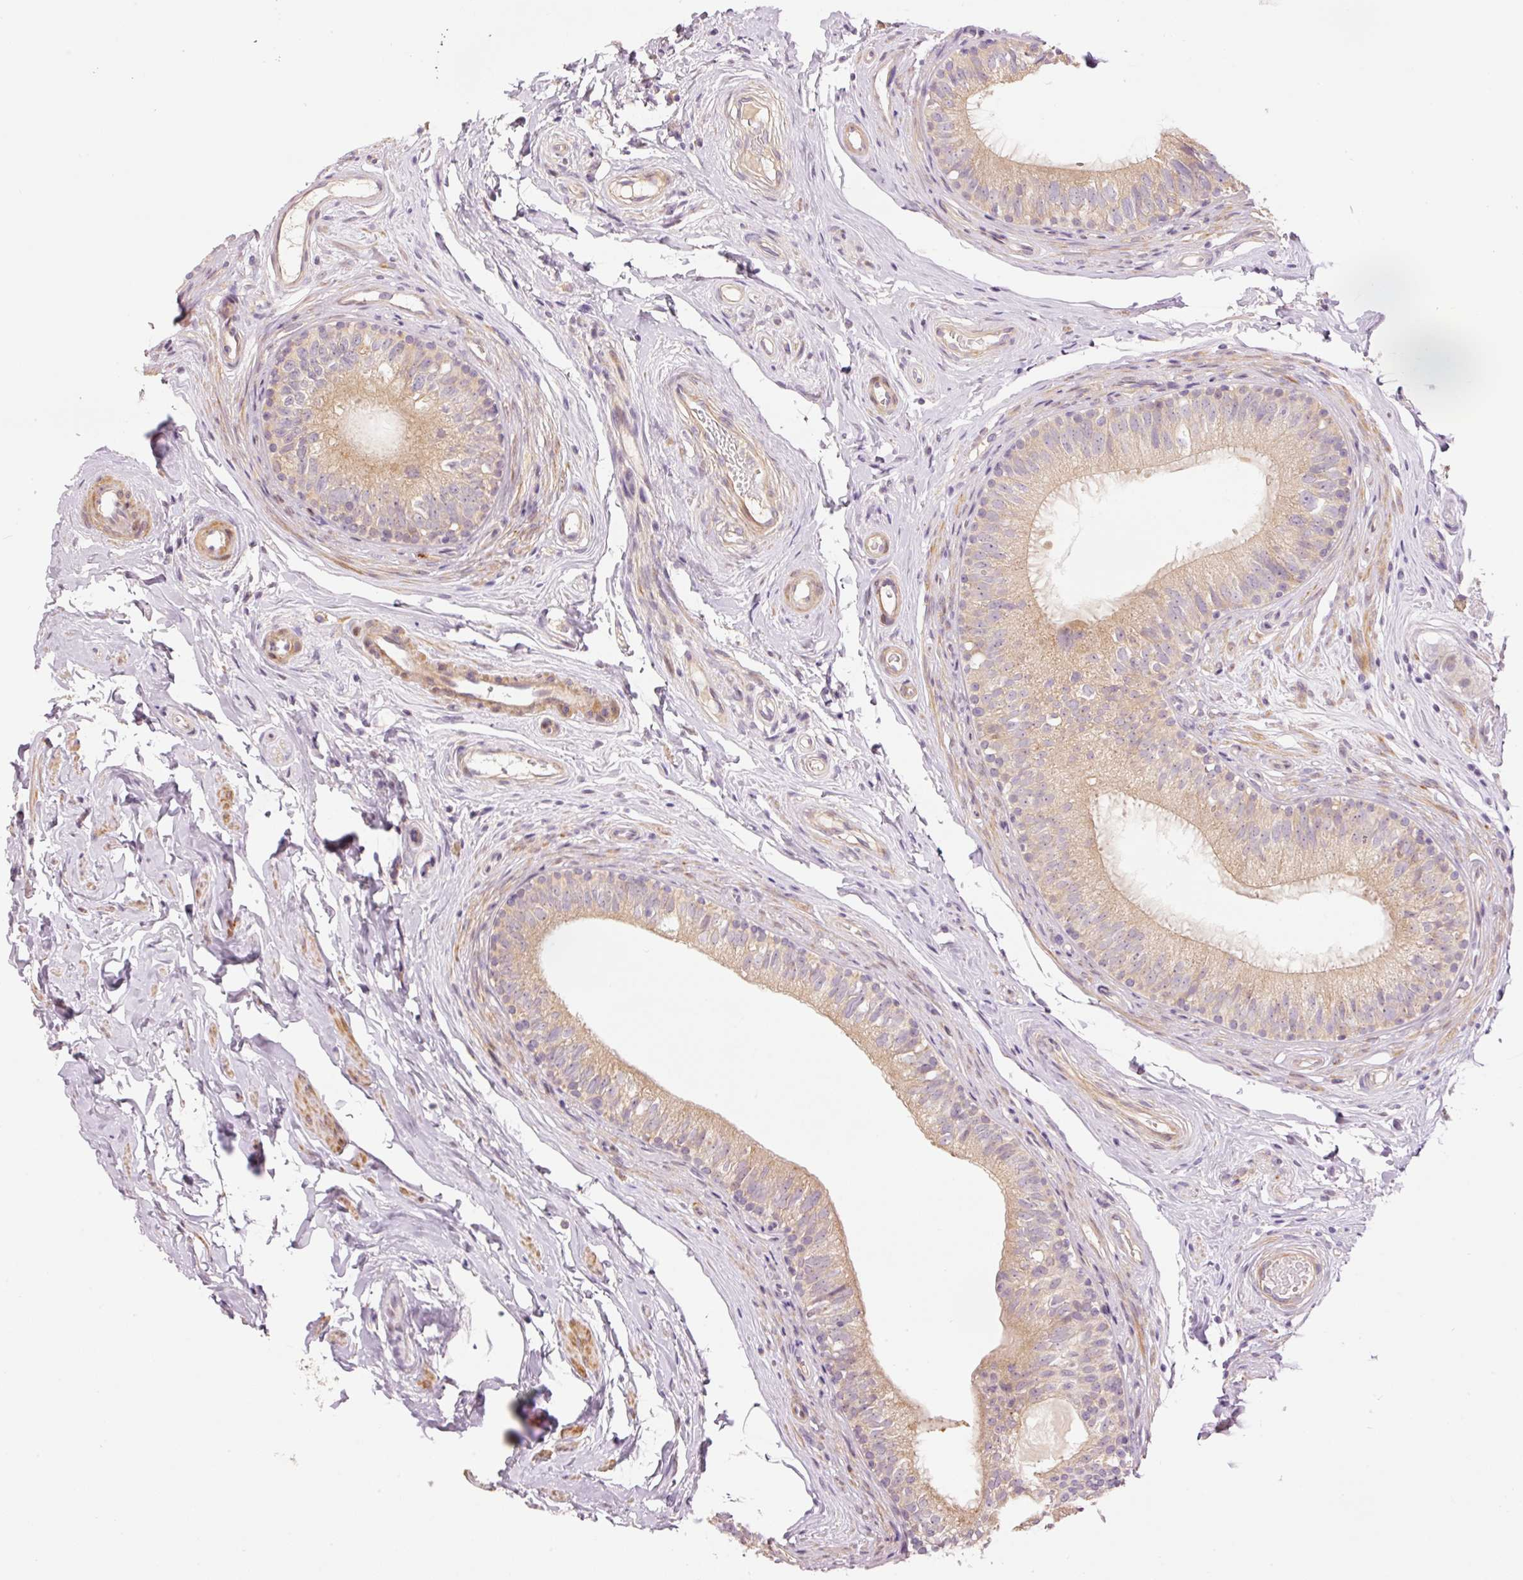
{"staining": {"intensity": "weak", "quantity": ">75%", "location": "cytoplasmic/membranous"}, "tissue": "epididymis", "cell_type": "Glandular cells", "image_type": "normal", "snomed": [{"axis": "morphology", "description": "Normal tissue, NOS"}, {"axis": "morphology", "description": "Seminoma, NOS"}, {"axis": "topography", "description": "Testis"}, {"axis": "topography", "description": "Epididymis"}], "caption": "This is a photomicrograph of immunohistochemistry staining of normal epididymis, which shows weak positivity in the cytoplasmic/membranous of glandular cells.", "gene": "SLC29A3", "patient": {"sex": "male", "age": 45}}